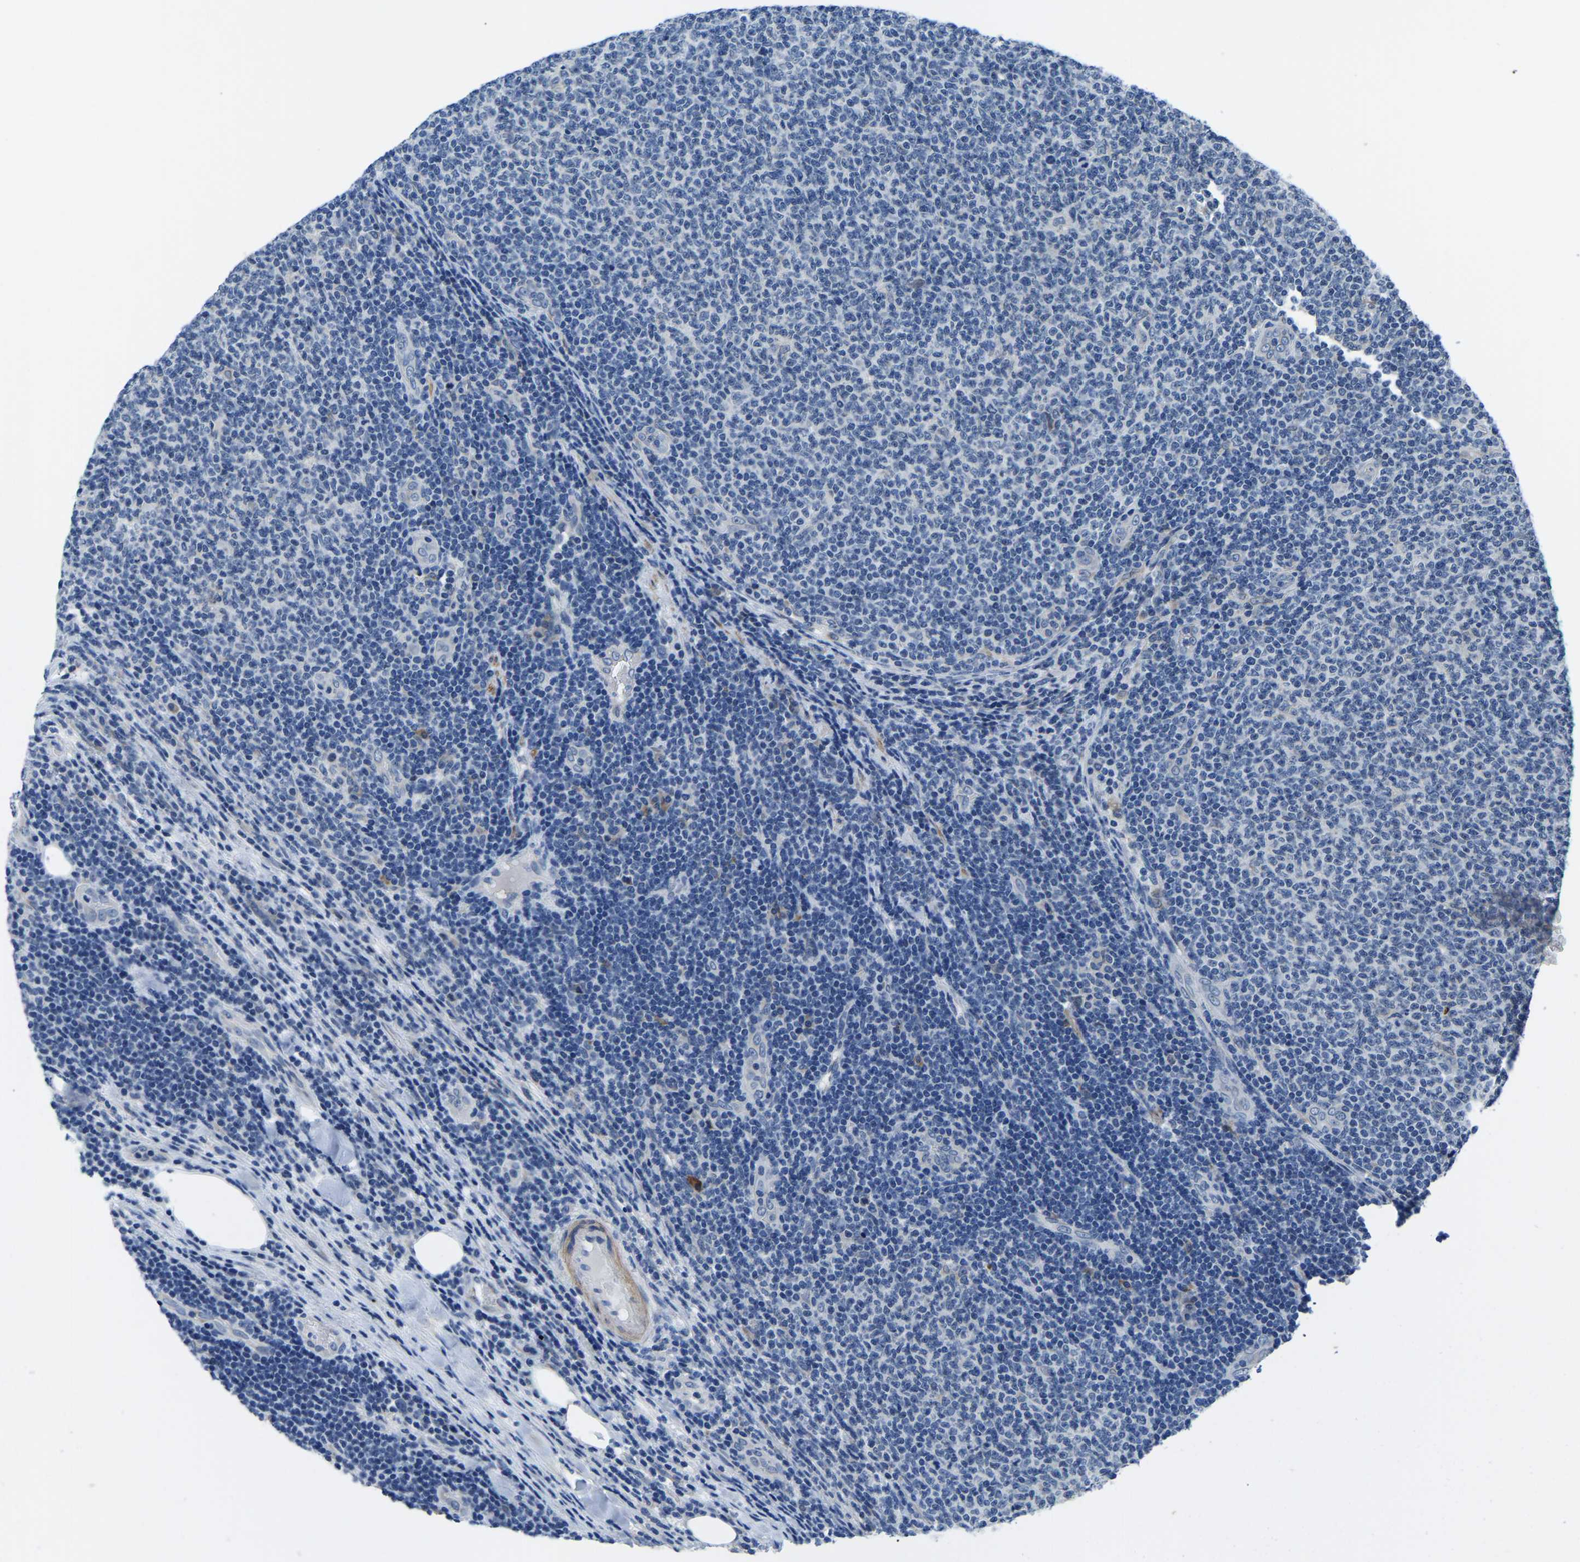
{"staining": {"intensity": "negative", "quantity": "none", "location": "none"}, "tissue": "lymphoma", "cell_type": "Tumor cells", "image_type": "cancer", "snomed": [{"axis": "morphology", "description": "Malignant lymphoma, non-Hodgkin's type, Low grade"}, {"axis": "topography", "description": "Lymph node"}], "caption": "IHC image of human lymphoma stained for a protein (brown), which displays no expression in tumor cells.", "gene": "LIAS", "patient": {"sex": "male", "age": 66}}